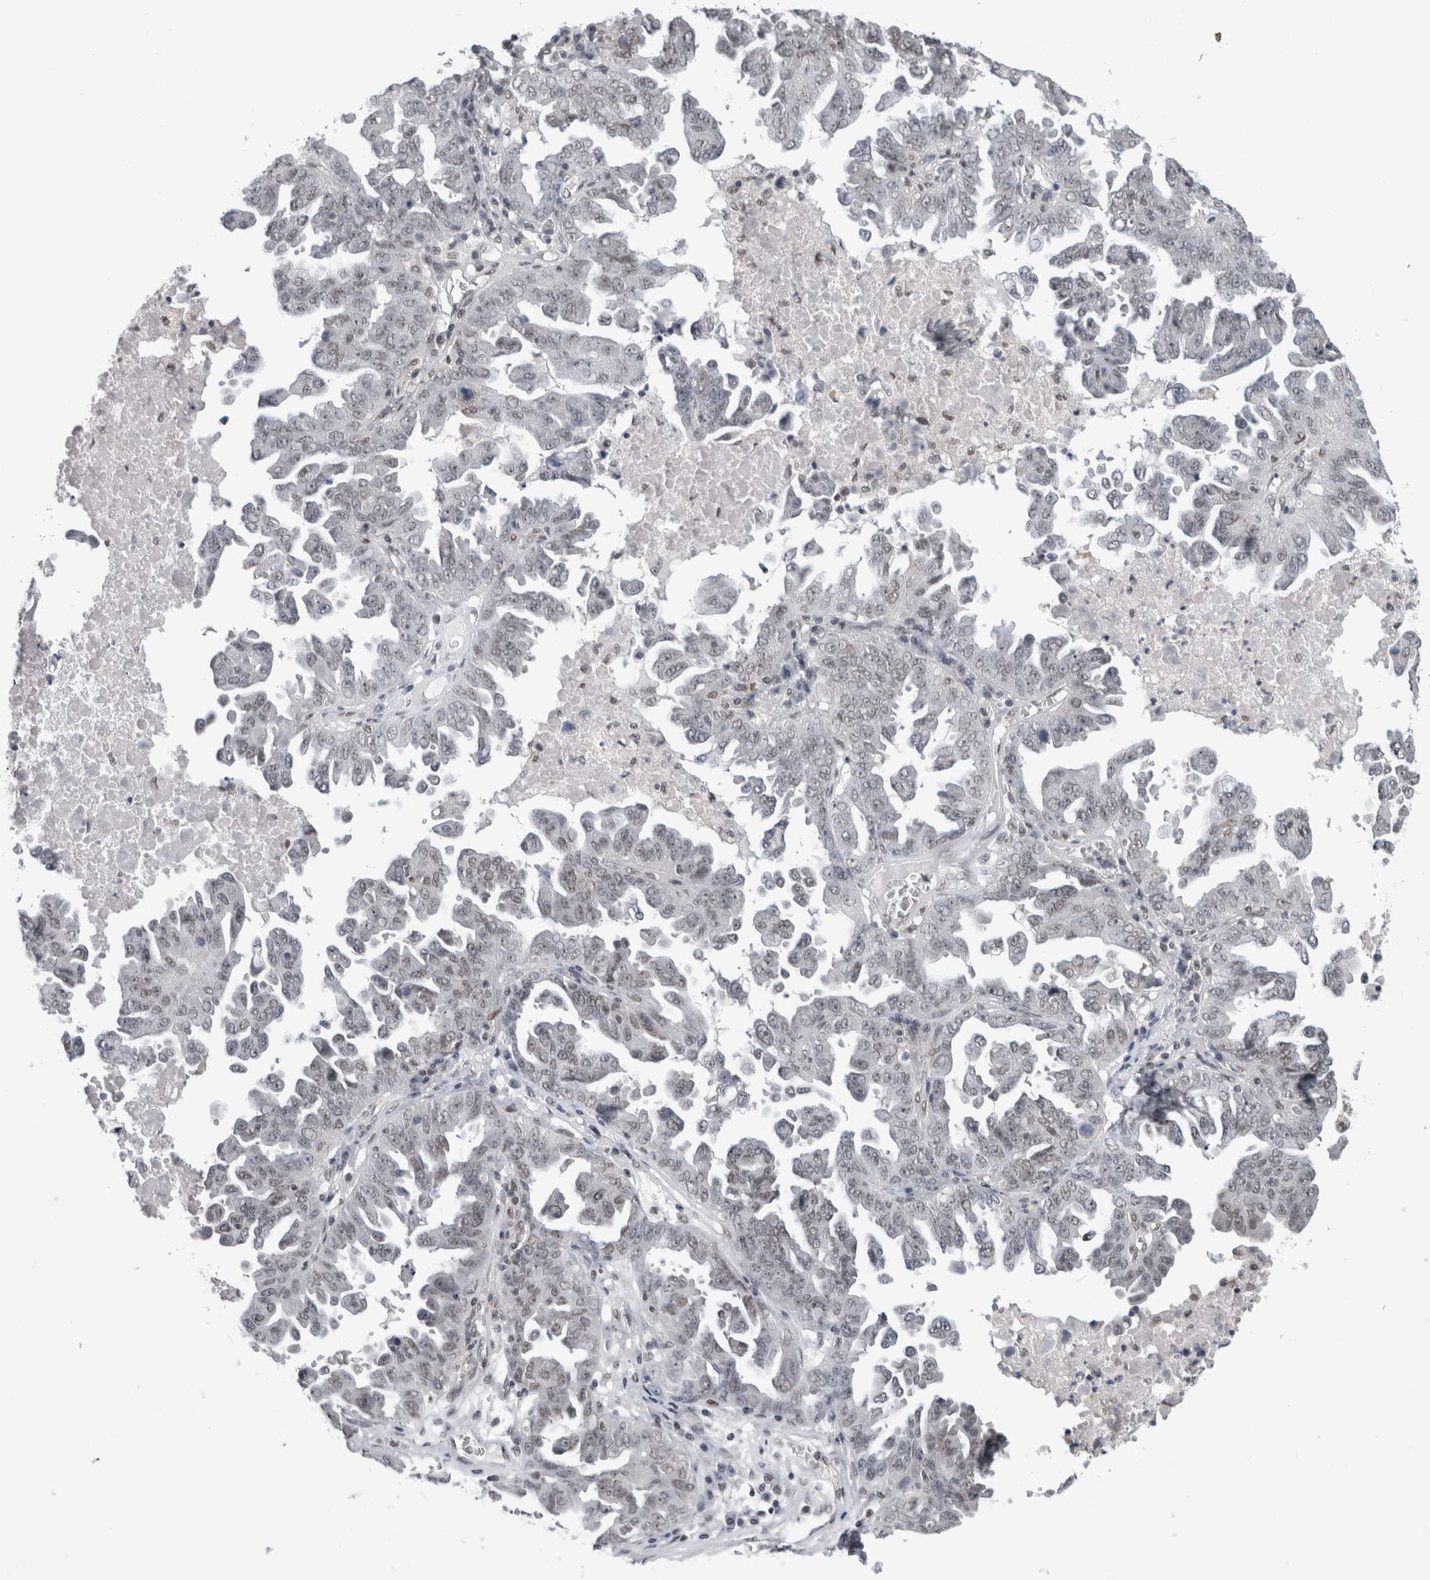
{"staining": {"intensity": "weak", "quantity": "<25%", "location": "nuclear"}, "tissue": "ovarian cancer", "cell_type": "Tumor cells", "image_type": "cancer", "snomed": [{"axis": "morphology", "description": "Carcinoma, endometroid"}, {"axis": "topography", "description": "Ovary"}], "caption": "Tumor cells show no significant protein expression in ovarian cancer.", "gene": "PSMB2", "patient": {"sex": "female", "age": 62}}